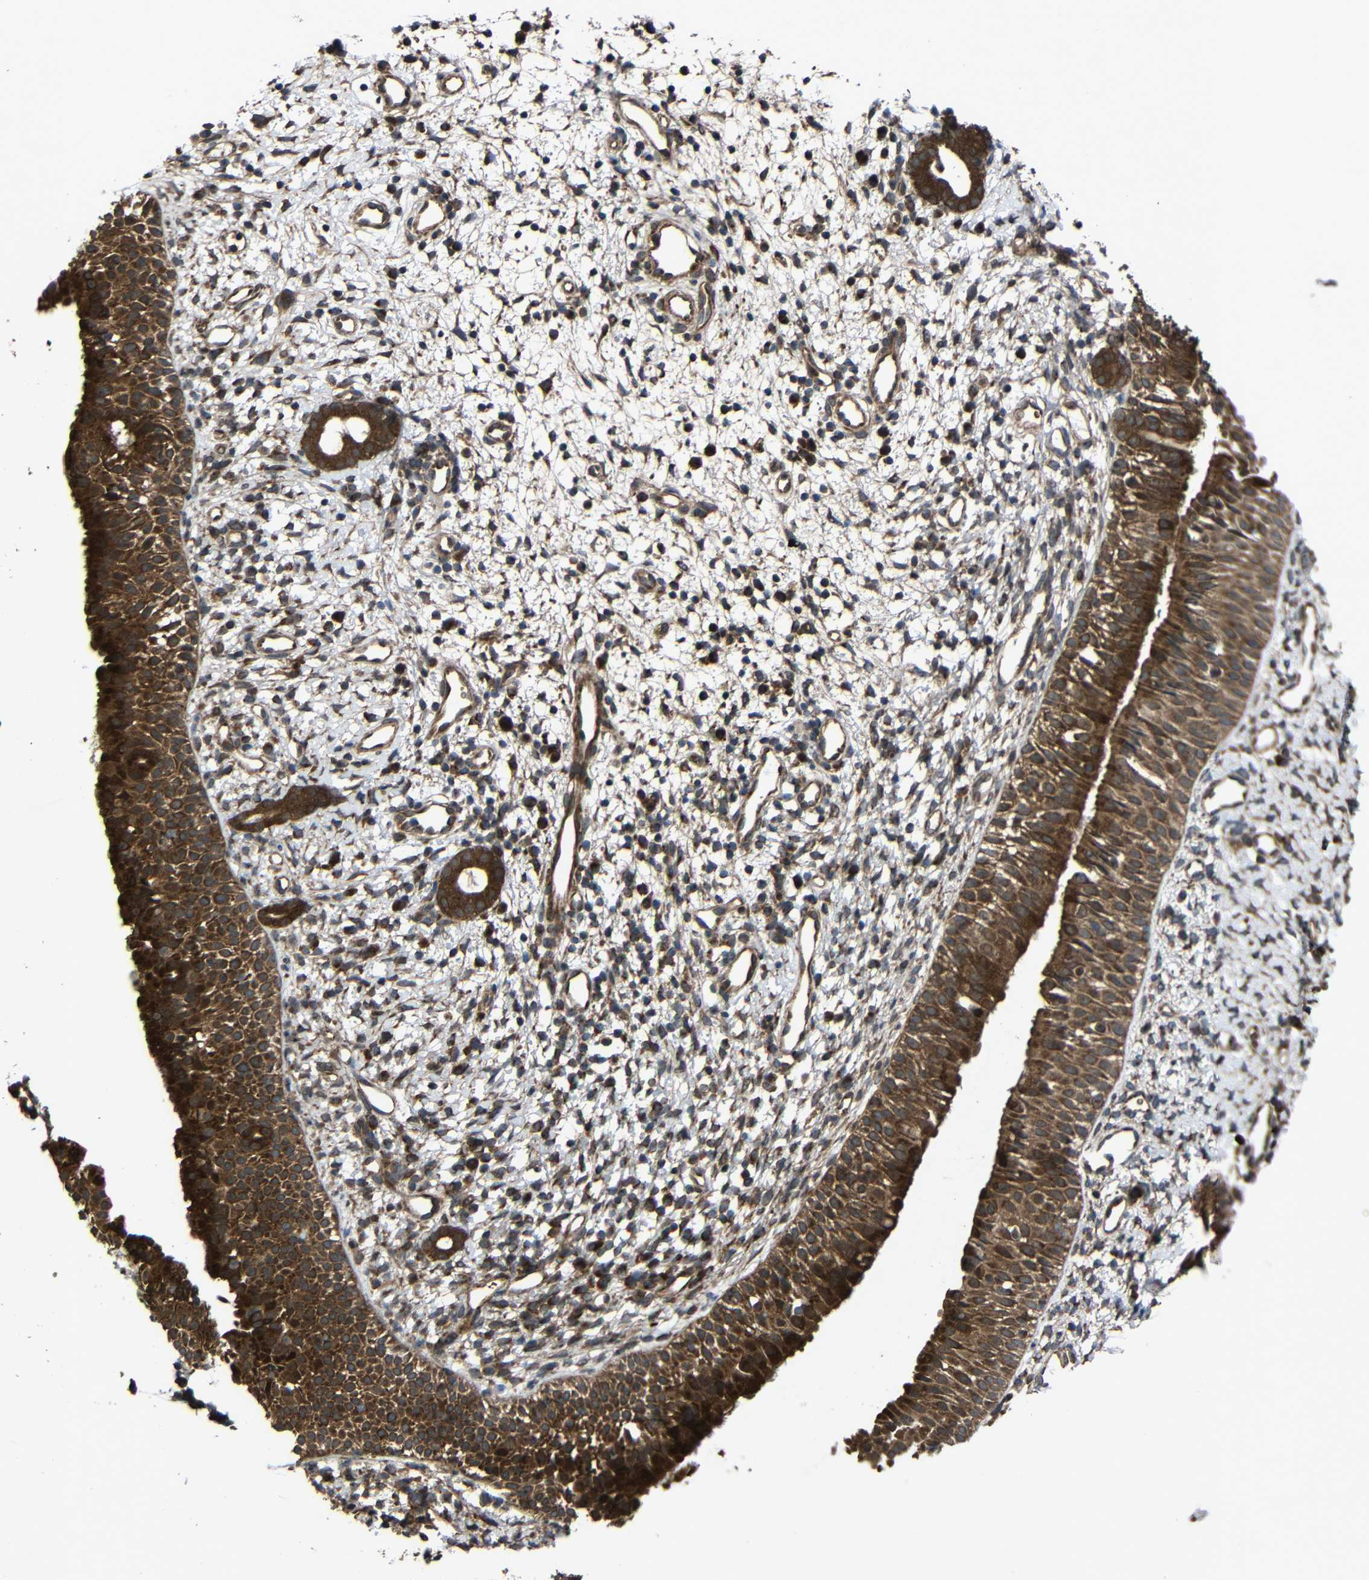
{"staining": {"intensity": "strong", "quantity": ">75%", "location": "cytoplasmic/membranous"}, "tissue": "nasopharynx", "cell_type": "Respiratory epithelial cells", "image_type": "normal", "snomed": [{"axis": "morphology", "description": "Normal tissue, NOS"}, {"axis": "topography", "description": "Nasopharynx"}], "caption": "Protein expression by immunohistochemistry (IHC) exhibits strong cytoplasmic/membranous staining in about >75% of respiratory epithelial cells in normal nasopharynx. Ihc stains the protein of interest in brown and the nuclei are stained blue.", "gene": "C1GALT1", "patient": {"sex": "male", "age": 22}}